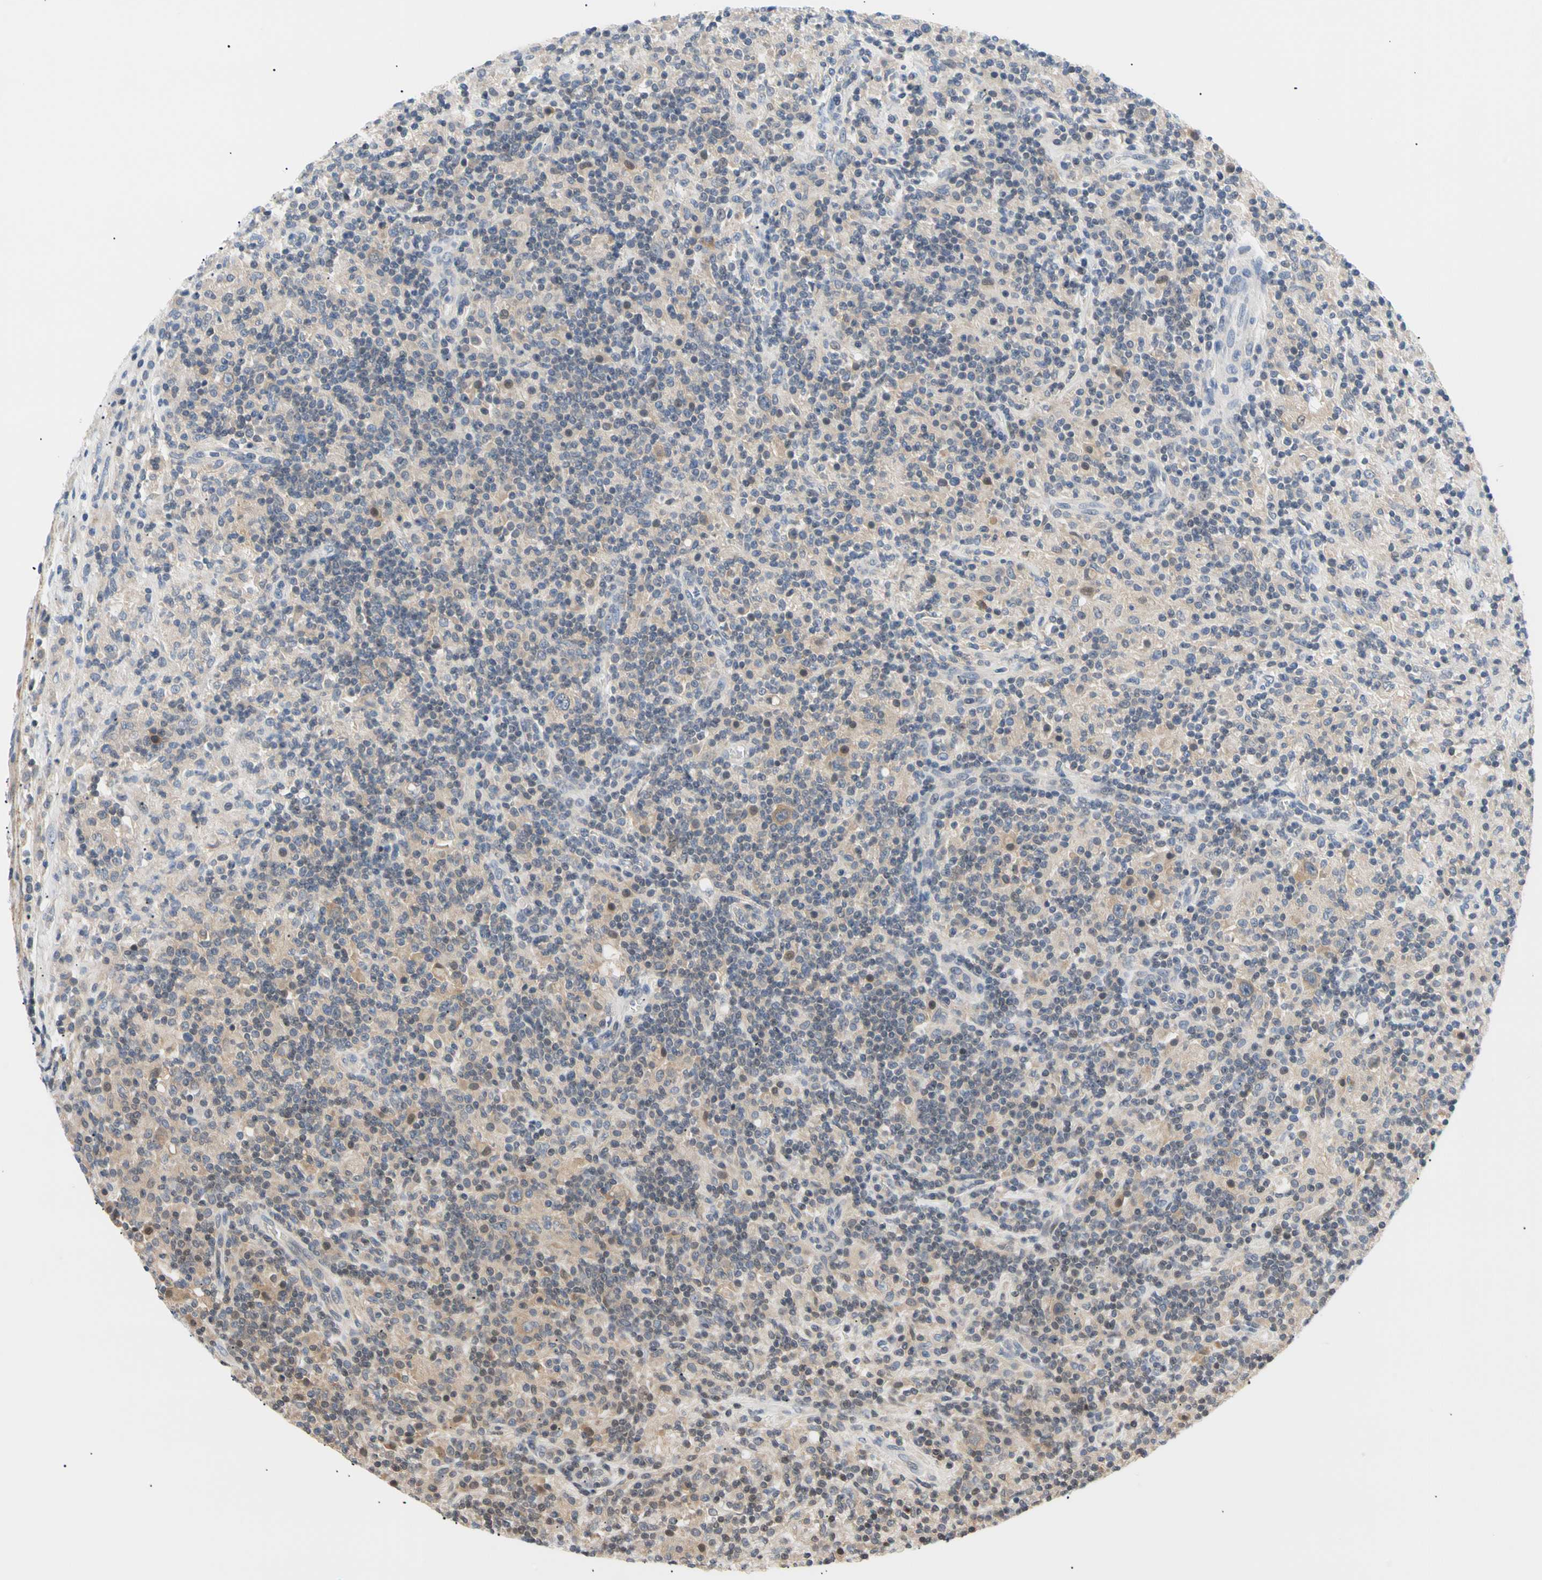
{"staining": {"intensity": "weak", "quantity": "<25%", "location": "cytoplasmic/membranous"}, "tissue": "lymphoma", "cell_type": "Tumor cells", "image_type": "cancer", "snomed": [{"axis": "morphology", "description": "Hodgkin's disease, NOS"}, {"axis": "topography", "description": "Lymph node"}], "caption": "A histopathology image of Hodgkin's disease stained for a protein demonstrates no brown staining in tumor cells.", "gene": "SEC23B", "patient": {"sex": "male", "age": 70}}